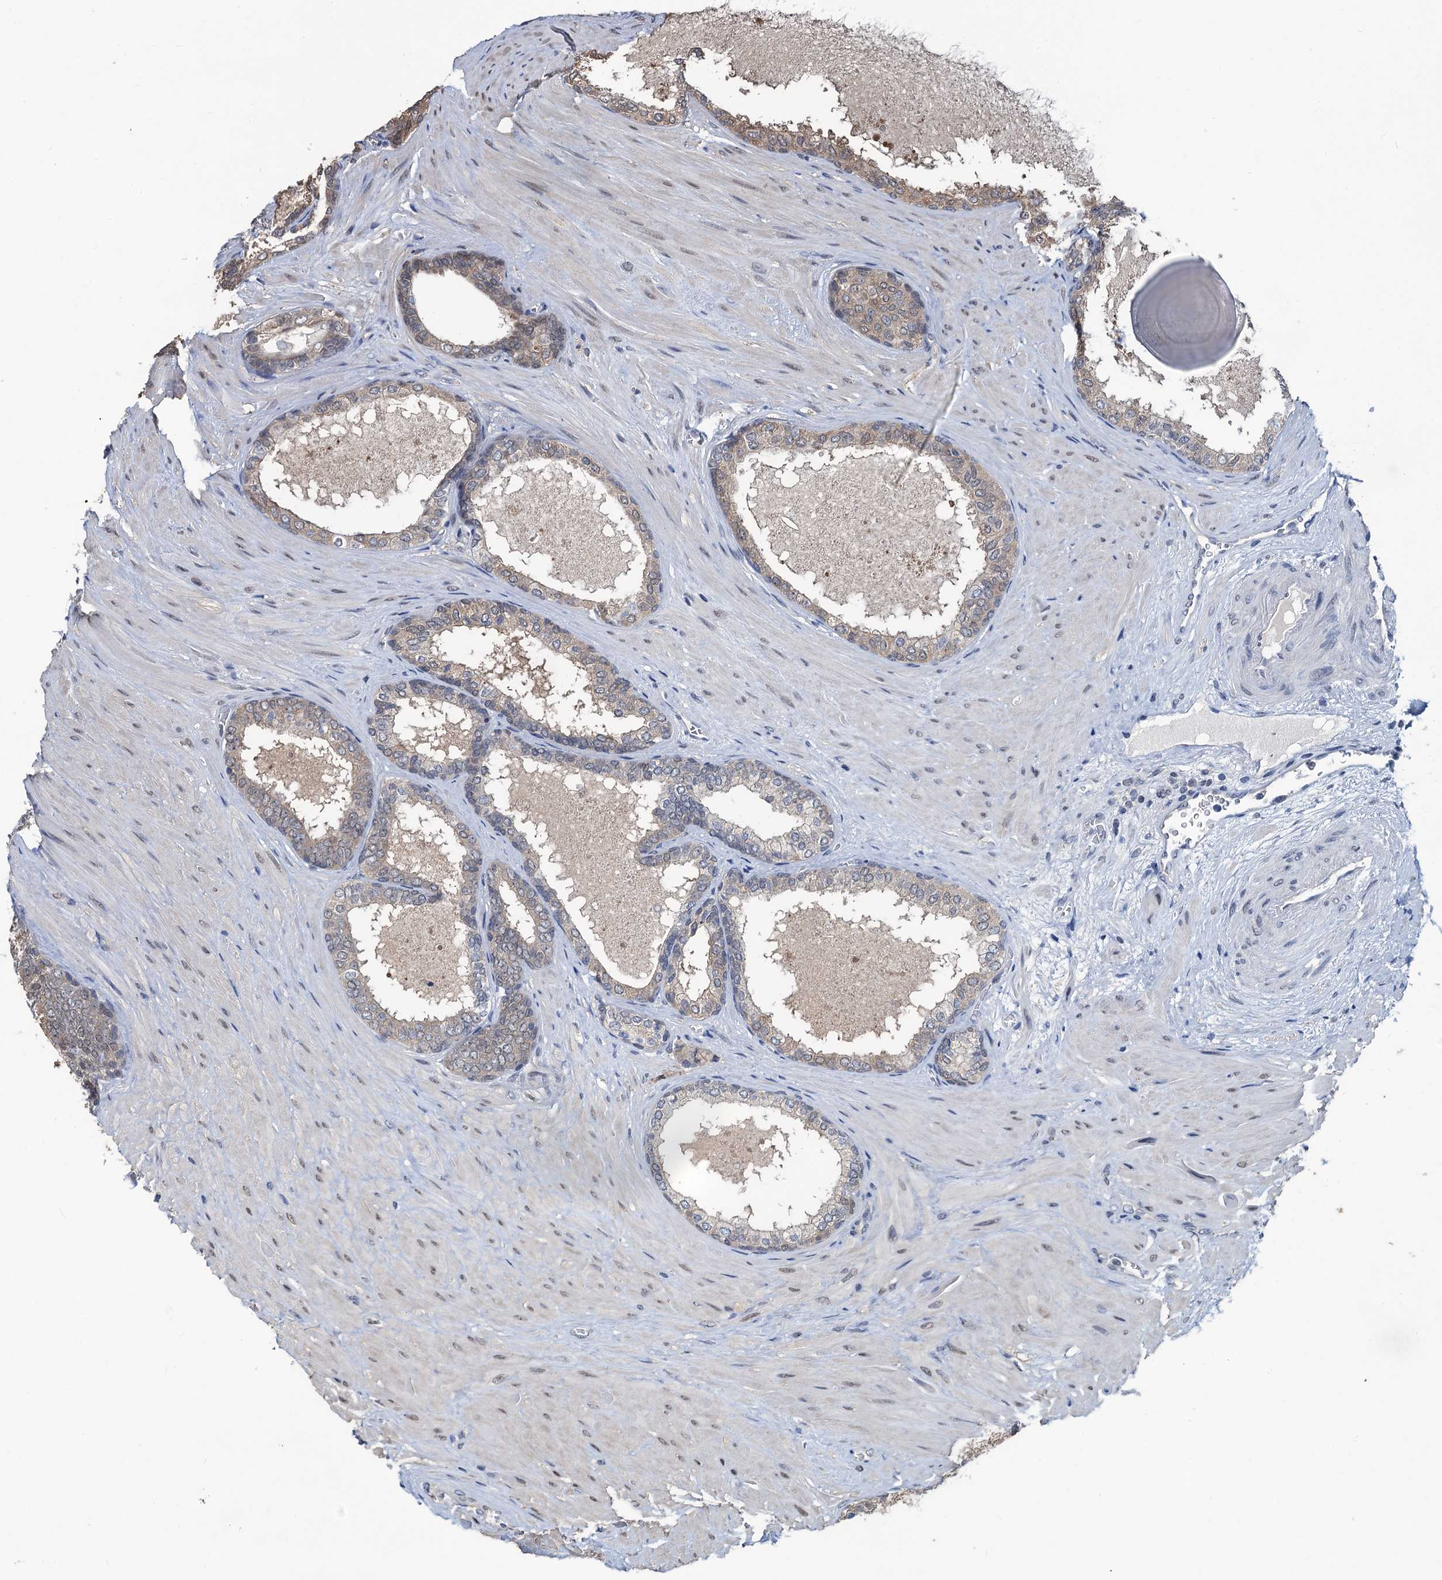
{"staining": {"intensity": "weak", "quantity": "<25%", "location": "cytoplasmic/membranous"}, "tissue": "prostate cancer", "cell_type": "Tumor cells", "image_type": "cancer", "snomed": [{"axis": "morphology", "description": "Adenocarcinoma, High grade"}, {"axis": "topography", "description": "Prostate"}], "caption": "A high-resolution histopathology image shows immunohistochemistry (IHC) staining of prostate cancer, which exhibits no significant staining in tumor cells. Nuclei are stained in blue.", "gene": "RTKN2", "patient": {"sex": "male", "age": 65}}